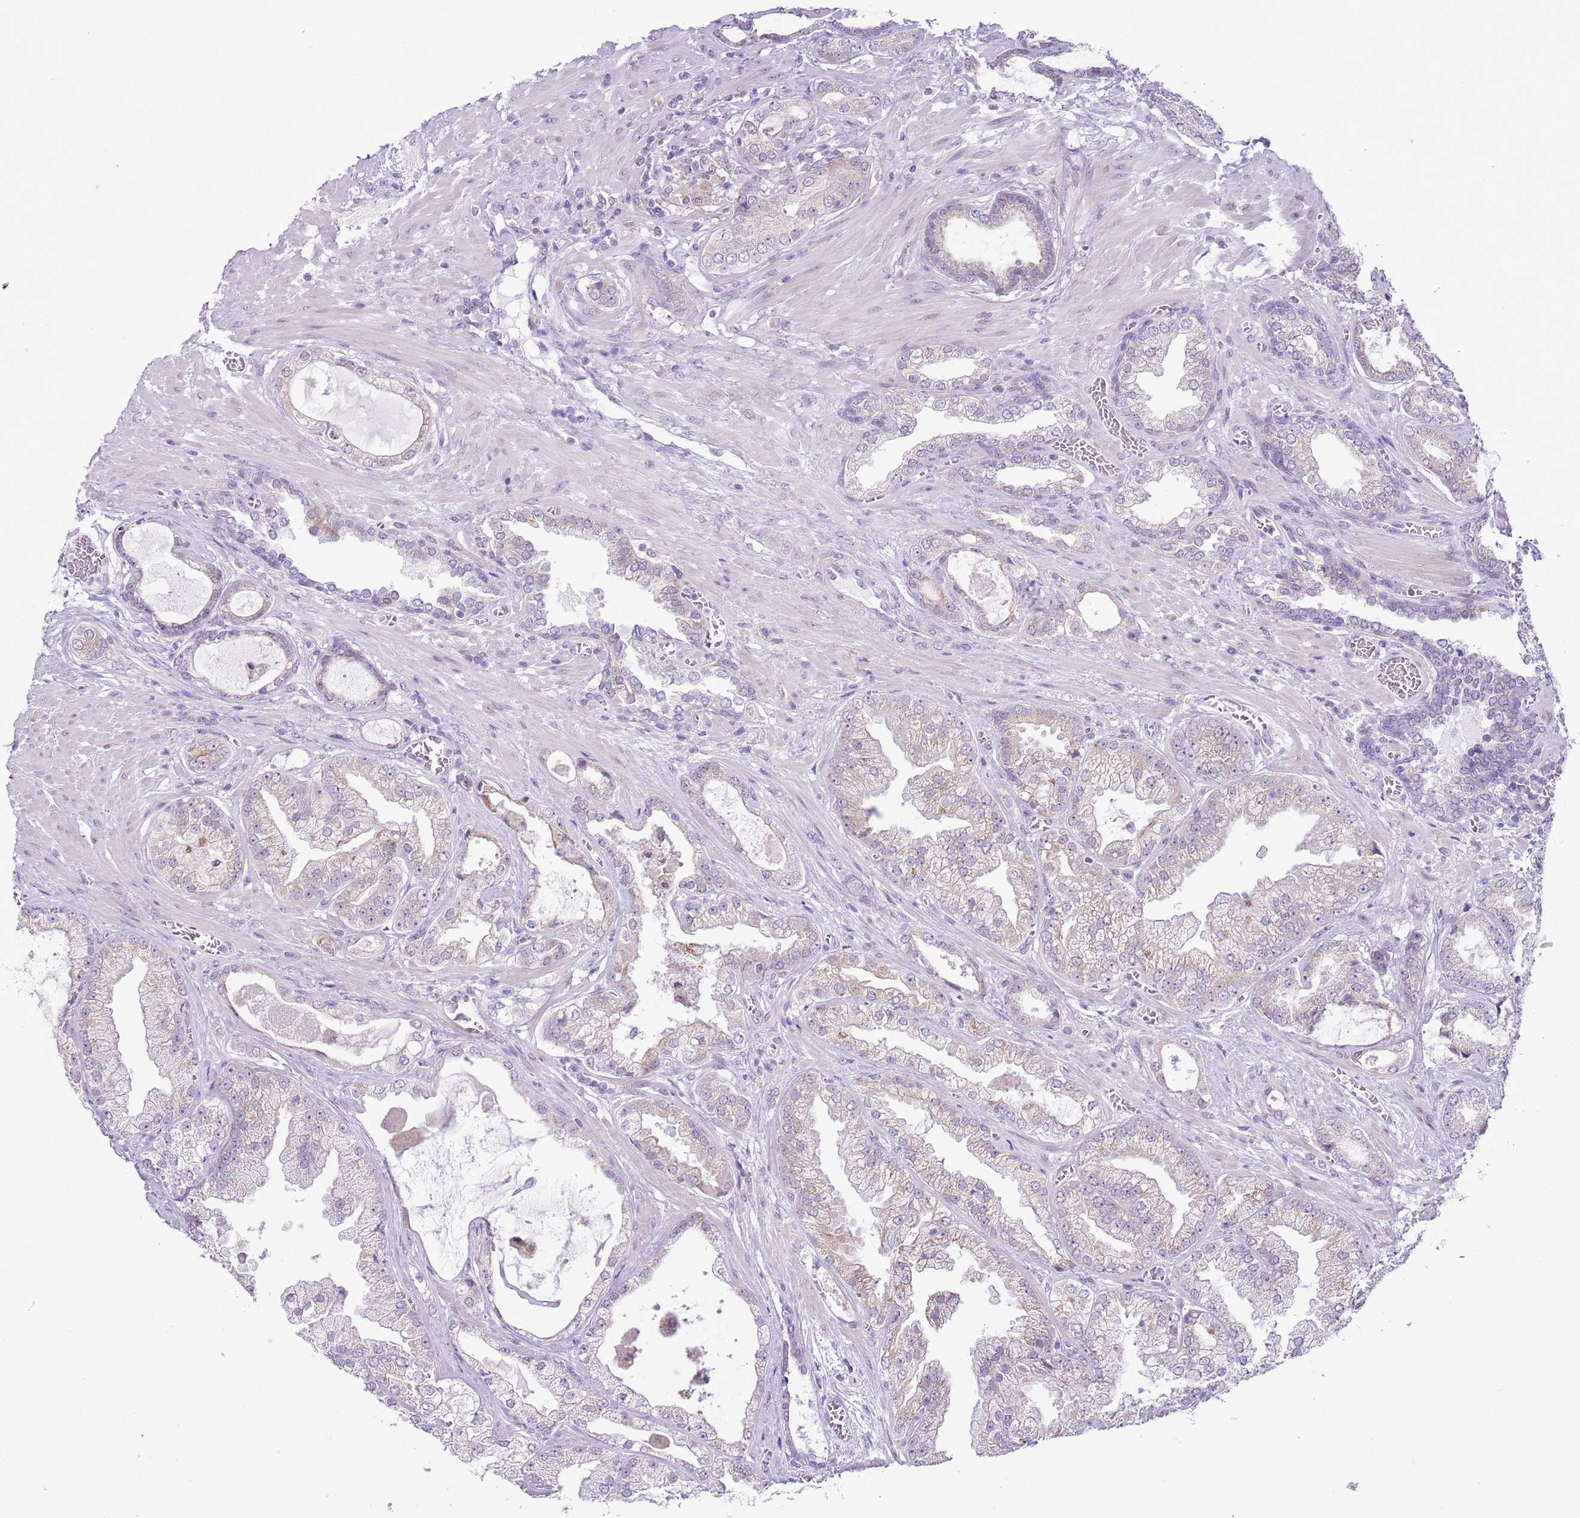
{"staining": {"intensity": "negative", "quantity": "none", "location": "none"}, "tissue": "prostate cancer", "cell_type": "Tumor cells", "image_type": "cancer", "snomed": [{"axis": "morphology", "description": "Adenocarcinoma, Low grade"}, {"axis": "topography", "description": "Prostate"}], "caption": "This image is of prostate cancer (adenocarcinoma (low-grade)) stained with immunohistochemistry (IHC) to label a protein in brown with the nuclei are counter-stained blue. There is no staining in tumor cells.", "gene": "ZNF576", "patient": {"sex": "male", "age": 57}}